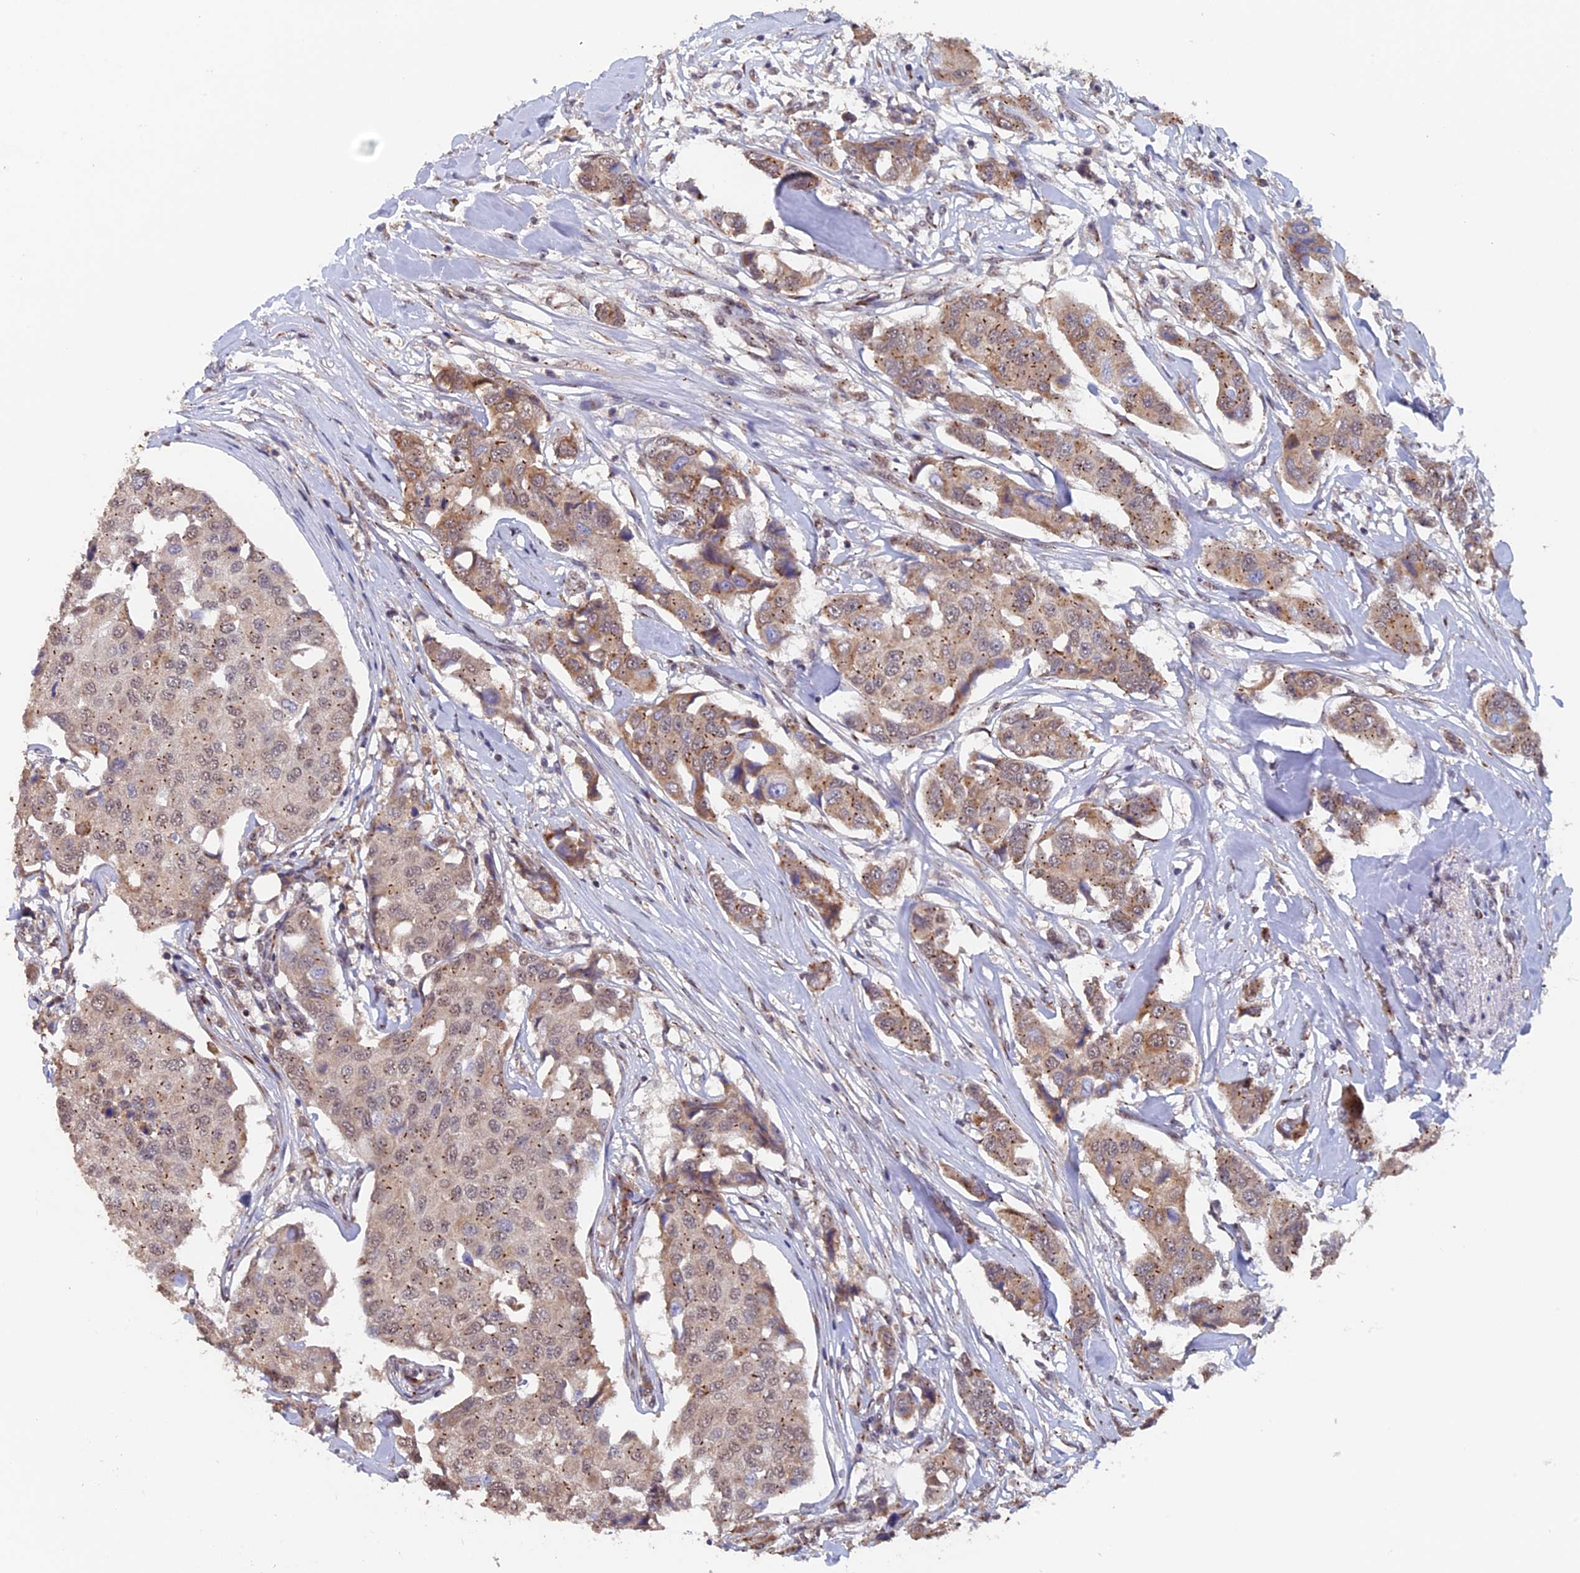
{"staining": {"intensity": "moderate", "quantity": ">75%", "location": "cytoplasmic/membranous,nuclear"}, "tissue": "breast cancer", "cell_type": "Tumor cells", "image_type": "cancer", "snomed": [{"axis": "morphology", "description": "Duct carcinoma"}, {"axis": "topography", "description": "Breast"}], "caption": "Brown immunohistochemical staining in human breast infiltrating ductal carcinoma reveals moderate cytoplasmic/membranous and nuclear positivity in about >75% of tumor cells.", "gene": "PIGQ", "patient": {"sex": "female", "age": 80}}